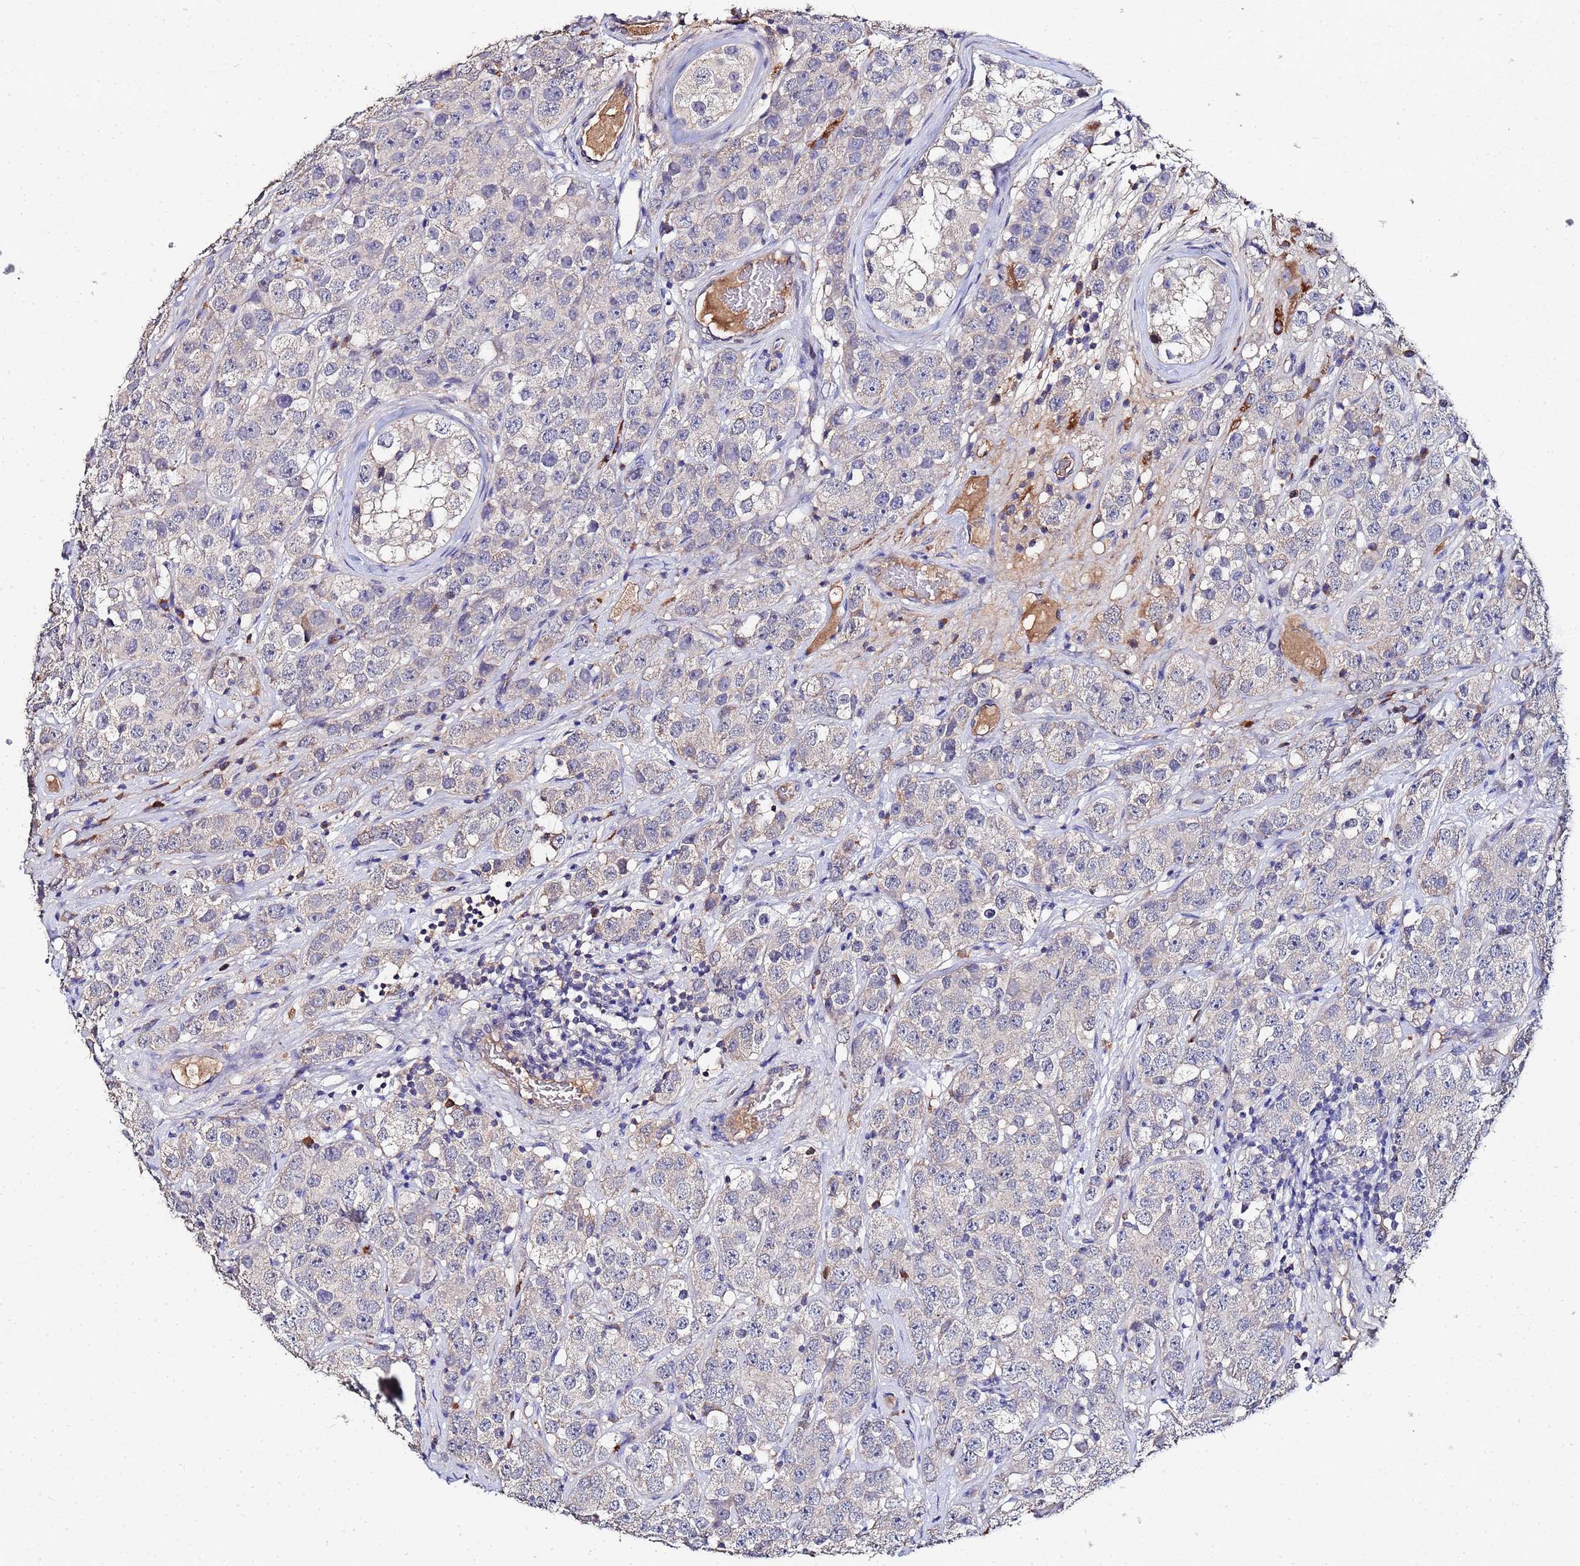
{"staining": {"intensity": "negative", "quantity": "none", "location": "none"}, "tissue": "testis cancer", "cell_type": "Tumor cells", "image_type": "cancer", "snomed": [{"axis": "morphology", "description": "Seminoma, NOS"}, {"axis": "topography", "description": "Testis"}], "caption": "IHC micrograph of neoplastic tissue: human testis cancer (seminoma) stained with DAB demonstrates no significant protein positivity in tumor cells.", "gene": "TCP10L", "patient": {"sex": "male", "age": 28}}